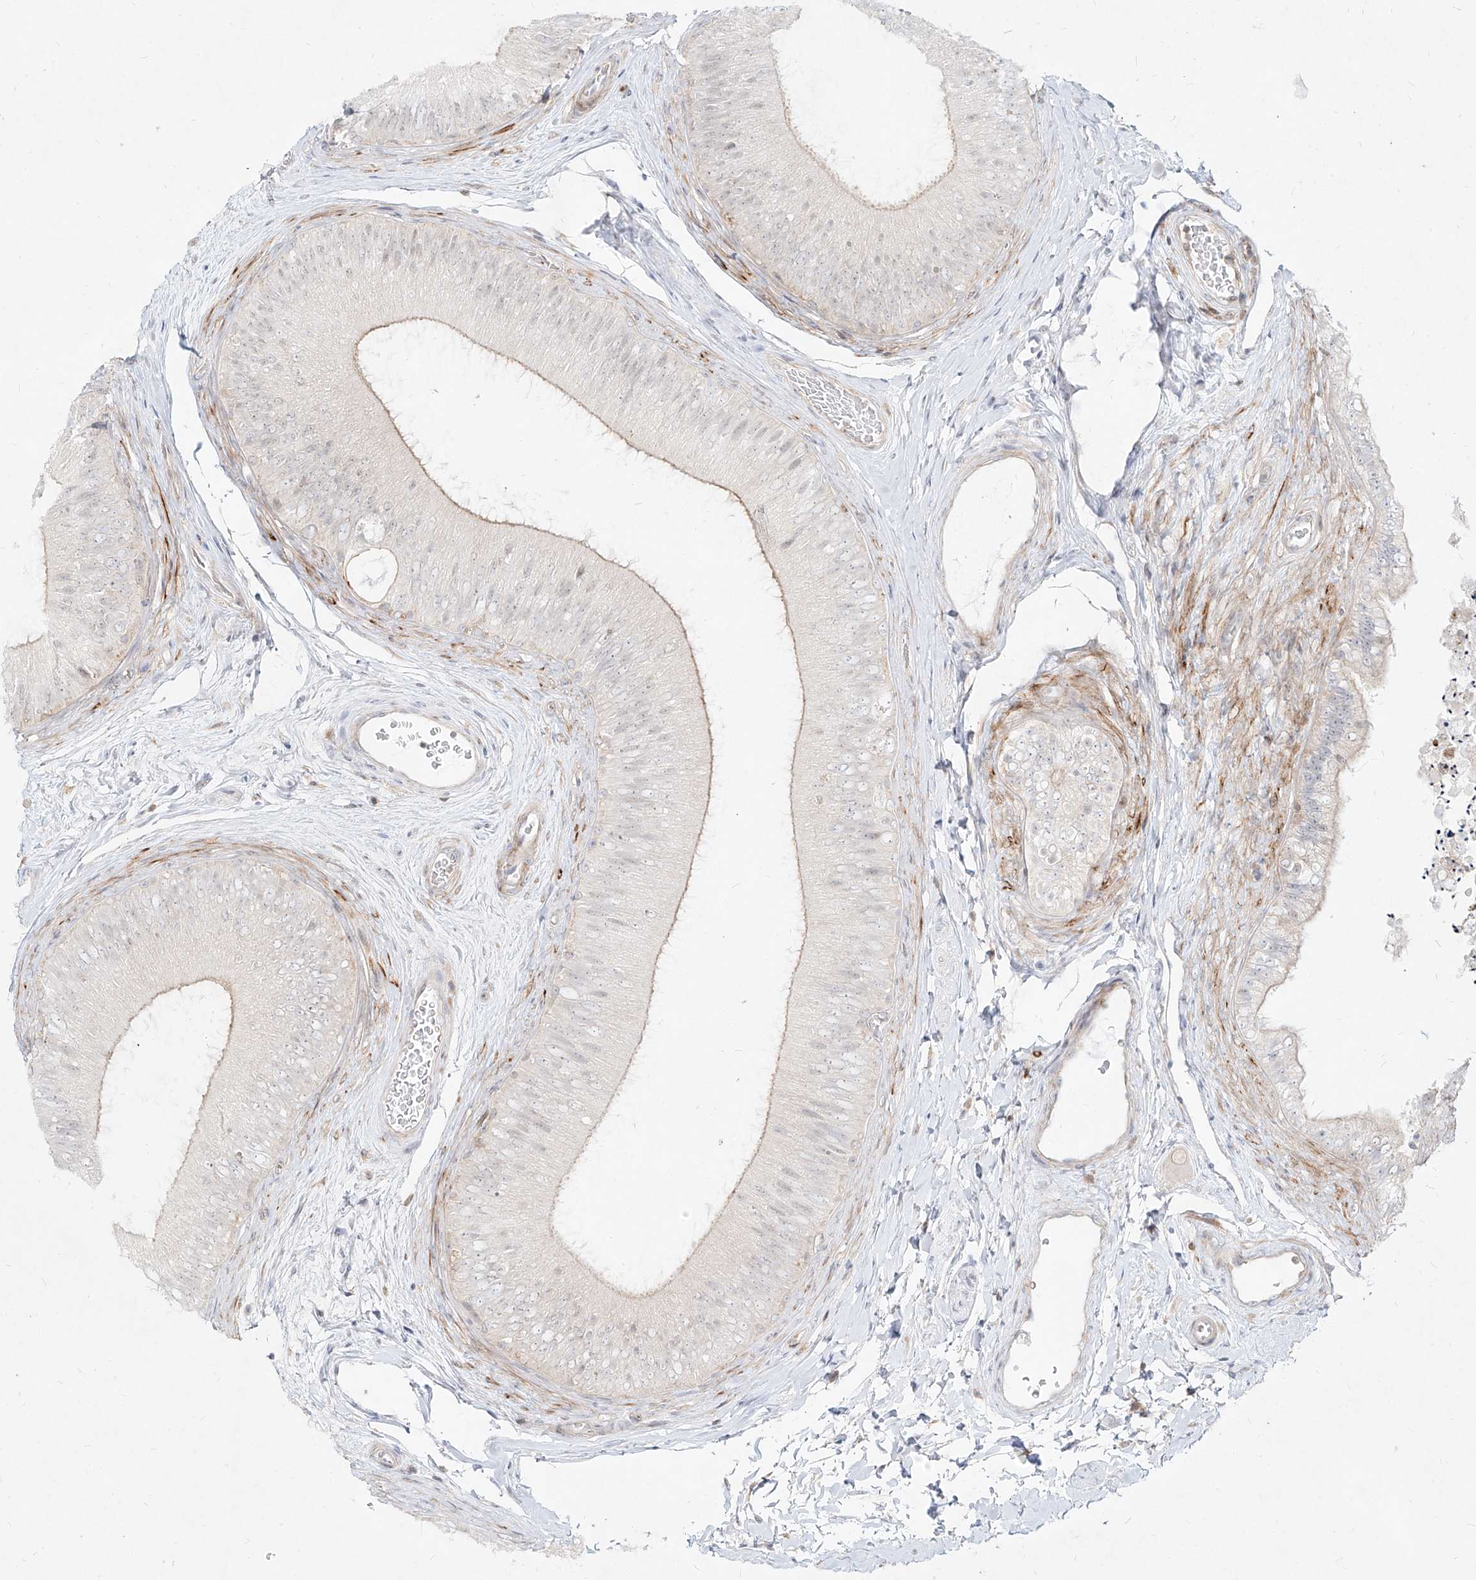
{"staining": {"intensity": "weak", "quantity": "25%-75%", "location": "cytoplasmic/membranous"}, "tissue": "epididymis", "cell_type": "Glandular cells", "image_type": "normal", "snomed": [{"axis": "morphology", "description": "Normal tissue, NOS"}, {"axis": "topography", "description": "Epididymis"}], "caption": "Weak cytoplasmic/membranous positivity for a protein is appreciated in about 25%-75% of glandular cells of benign epididymis using immunohistochemistry (IHC).", "gene": "SLC2A12", "patient": {"sex": "male", "age": 45}}